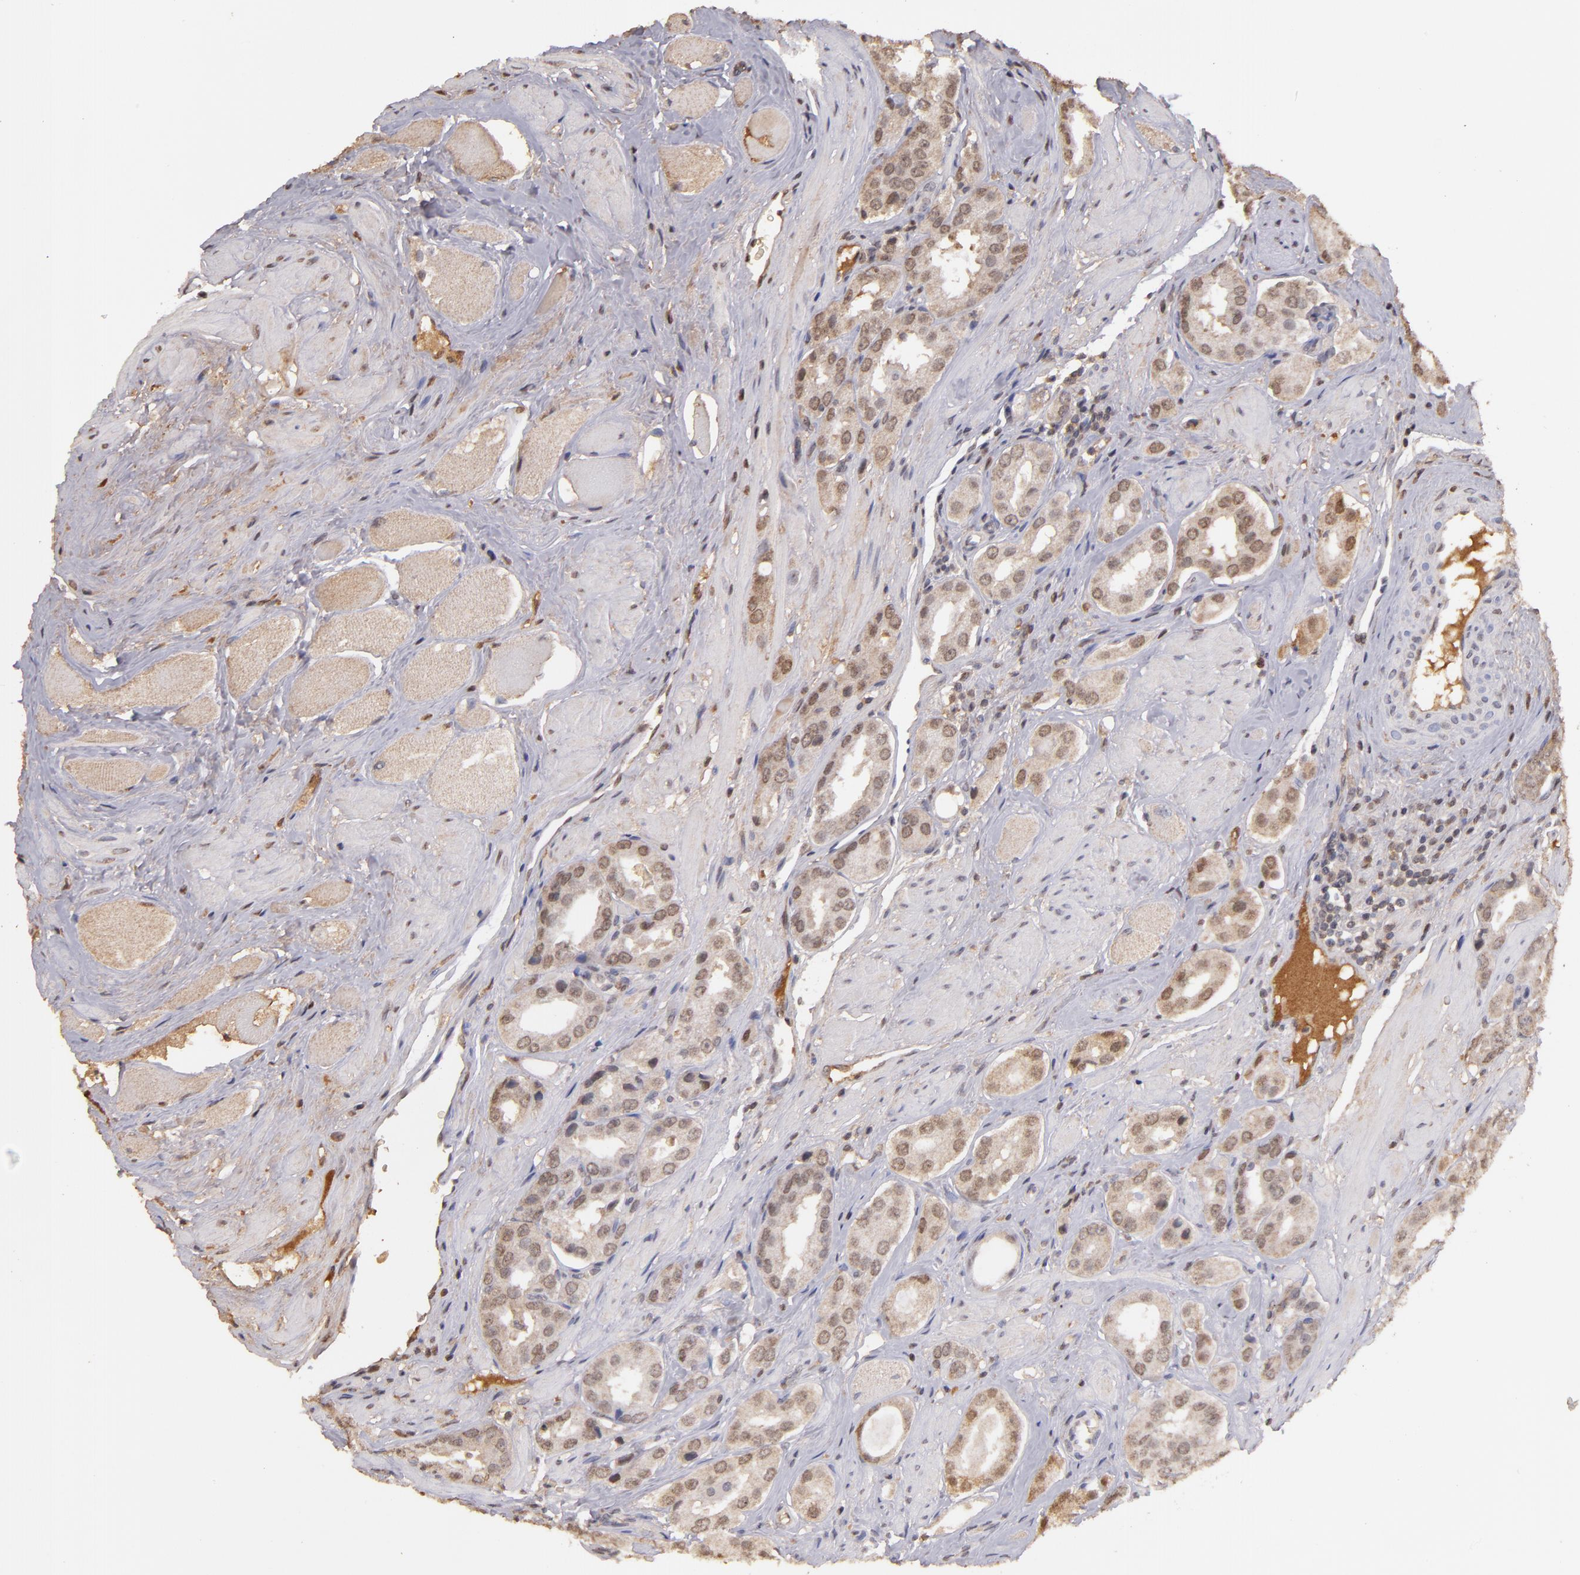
{"staining": {"intensity": "moderate", "quantity": ">75%", "location": "cytoplasmic/membranous"}, "tissue": "prostate cancer", "cell_type": "Tumor cells", "image_type": "cancer", "snomed": [{"axis": "morphology", "description": "Adenocarcinoma, Medium grade"}, {"axis": "topography", "description": "Prostate"}], "caption": "Immunohistochemistry (IHC) micrograph of neoplastic tissue: medium-grade adenocarcinoma (prostate) stained using immunohistochemistry (IHC) shows medium levels of moderate protein expression localized specifically in the cytoplasmic/membranous of tumor cells, appearing as a cytoplasmic/membranous brown color.", "gene": "SERPINC1", "patient": {"sex": "male", "age": 53}}